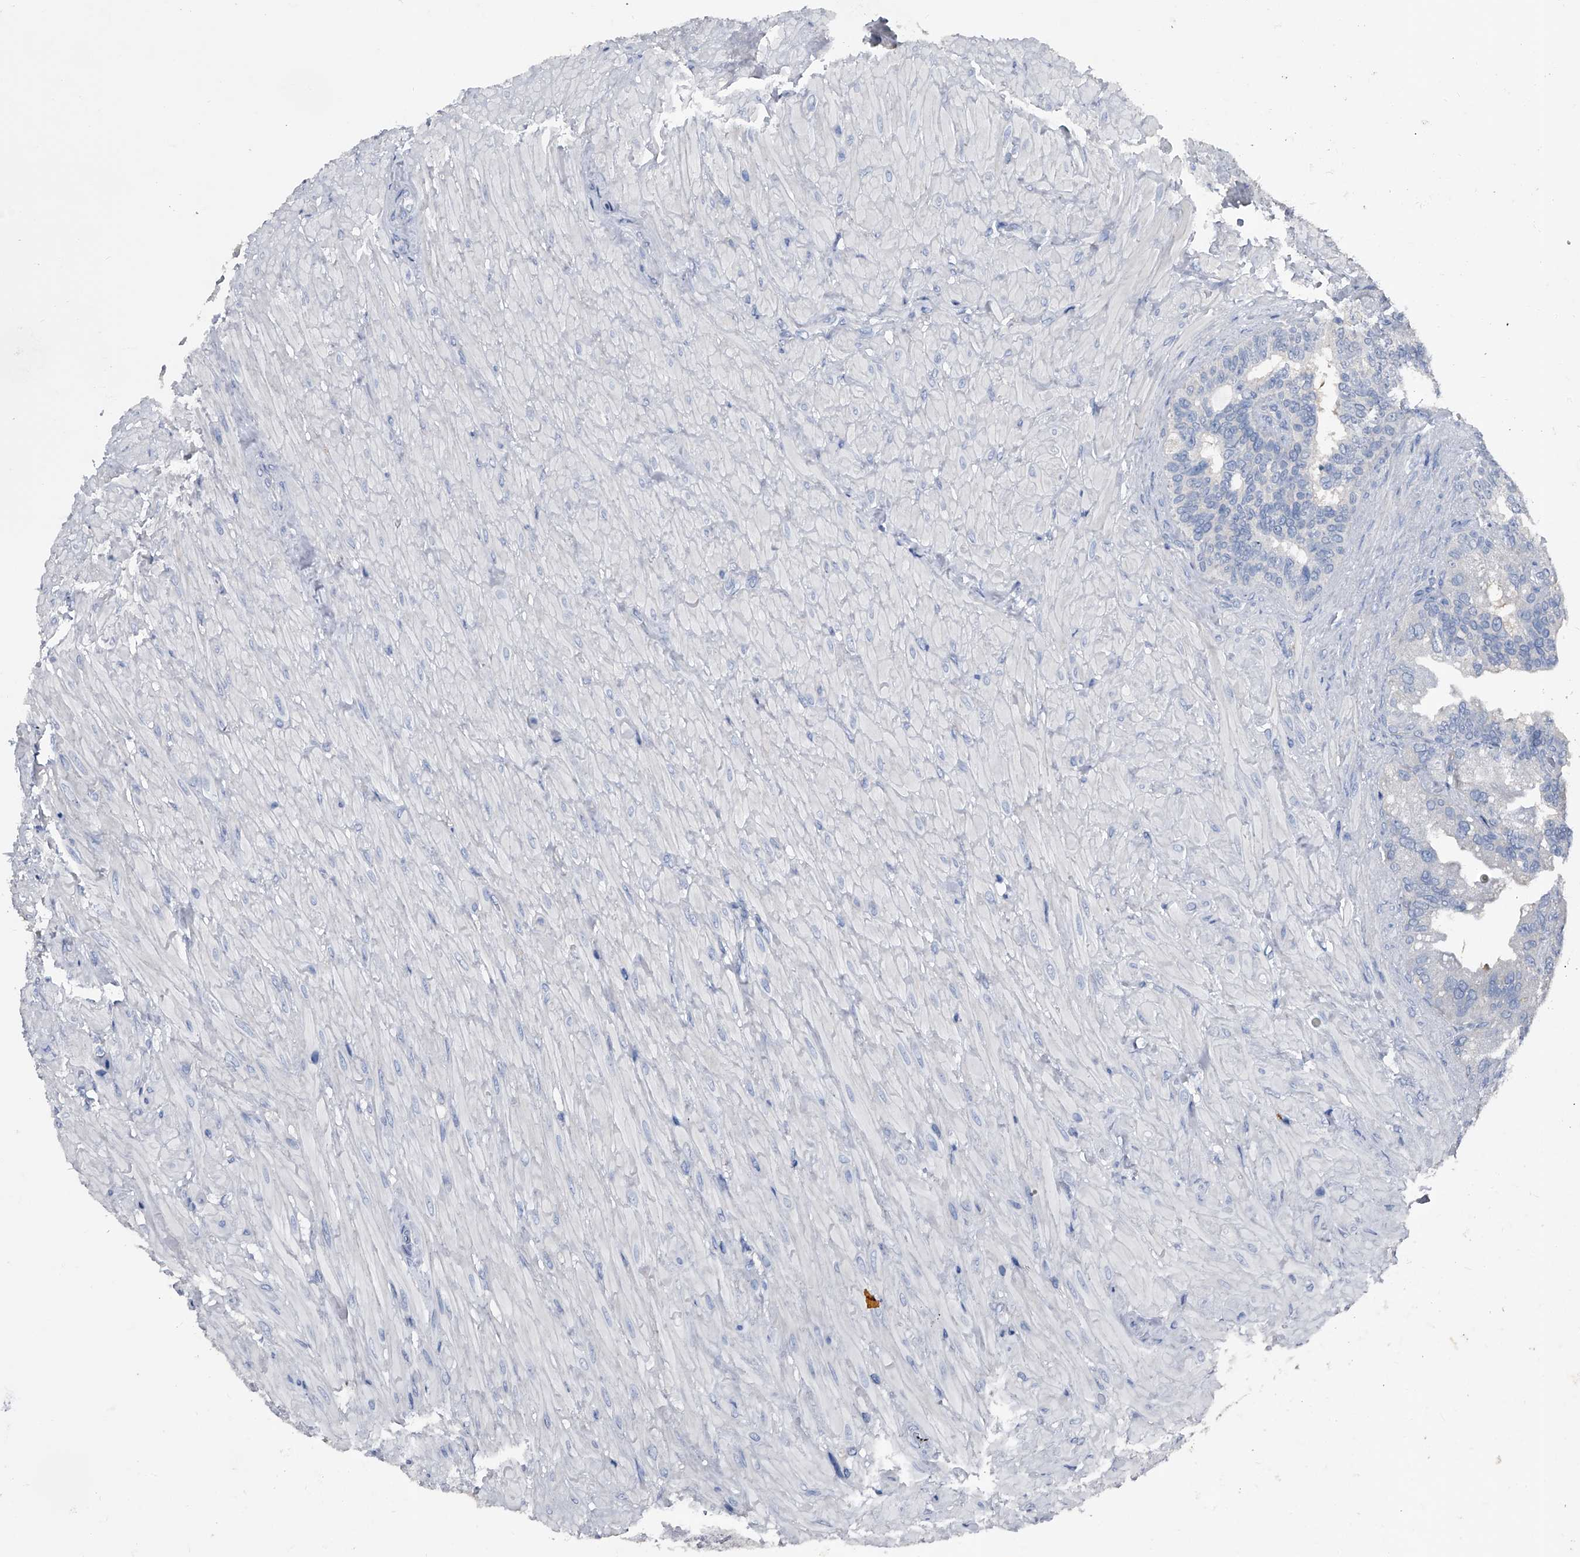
{"staining": {"intensity": "negative", "quantity": "none", "location": "none"}, "tissue": "seminal vesicle", "cell_type": "Glandular cells", "image_type": "normal", "snomed": [{"axis": "morphology", "description": "Normal tissue, NOS"}, {"axis": "topography", "description": "Seminal veicle"}, {"axis": "topography", "description": "Peripheral nerve tissue"}], "caption": "Immunohistochemistry histopathology image of unremarkable human seminal vesicle stained for a protein (brown), which shows no staining in glandular cells.", "gene": "KIF13A", "patient": {"sex": "male", "age": 63}}